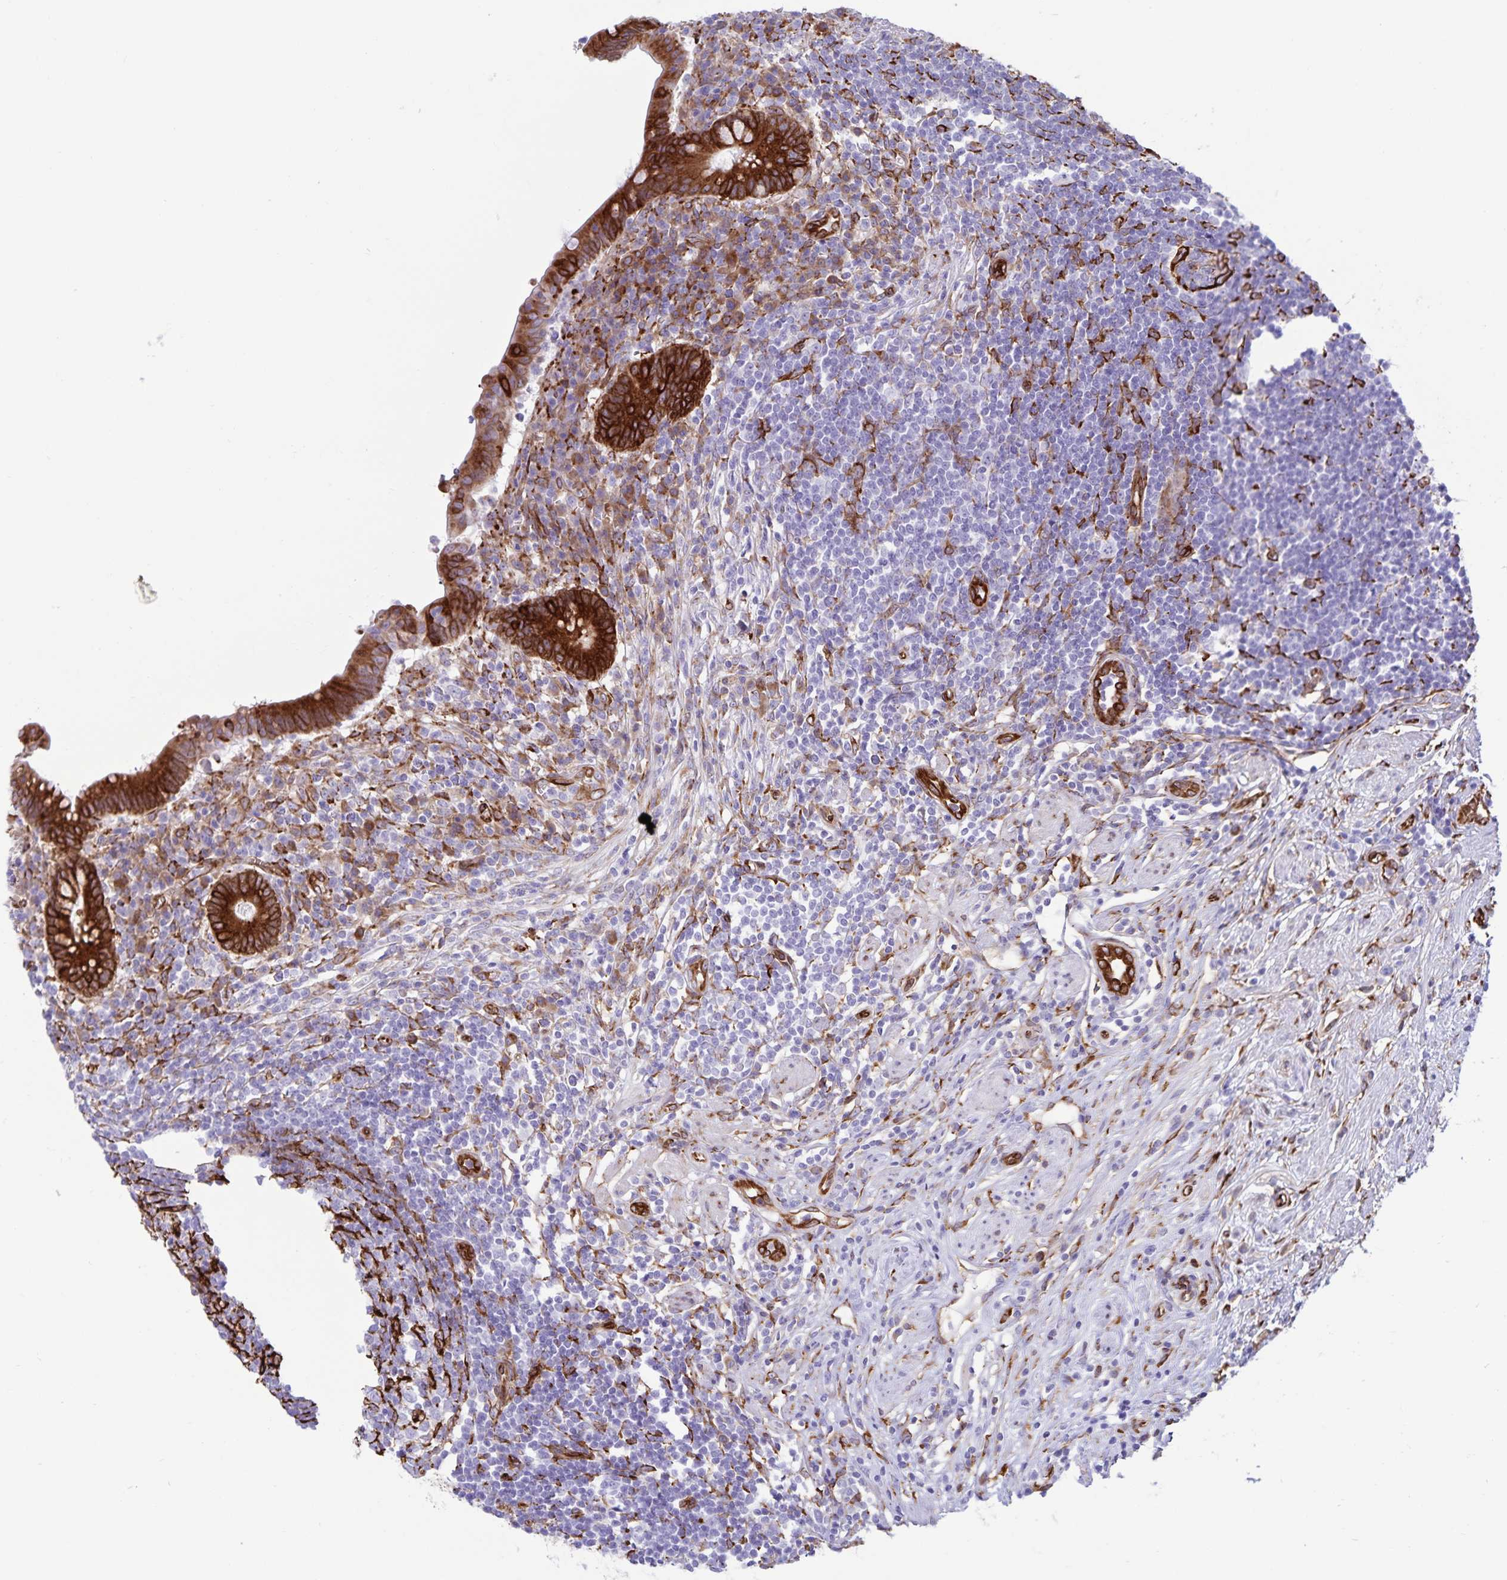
{"staining": {"intensity": "strong", "quantity": ">75%", "location": "cytoplasmic/membranous"}, "tissue": "appendix", "cell_type": "Glandular cells", "image_type": "normal", "snomed": [{"axis": "morphology", "description": "Normal tissue, NOS"}, {"axis": "topography", "description": "Appendix"}], "caption": "The histopathology image shows staining of normal appendix, revealing strong cytoplasmic/membranous protein expression (brown color) within glandular cells.", "gene": "RCN1", "patient": {"sex": "female", "age": 56}}